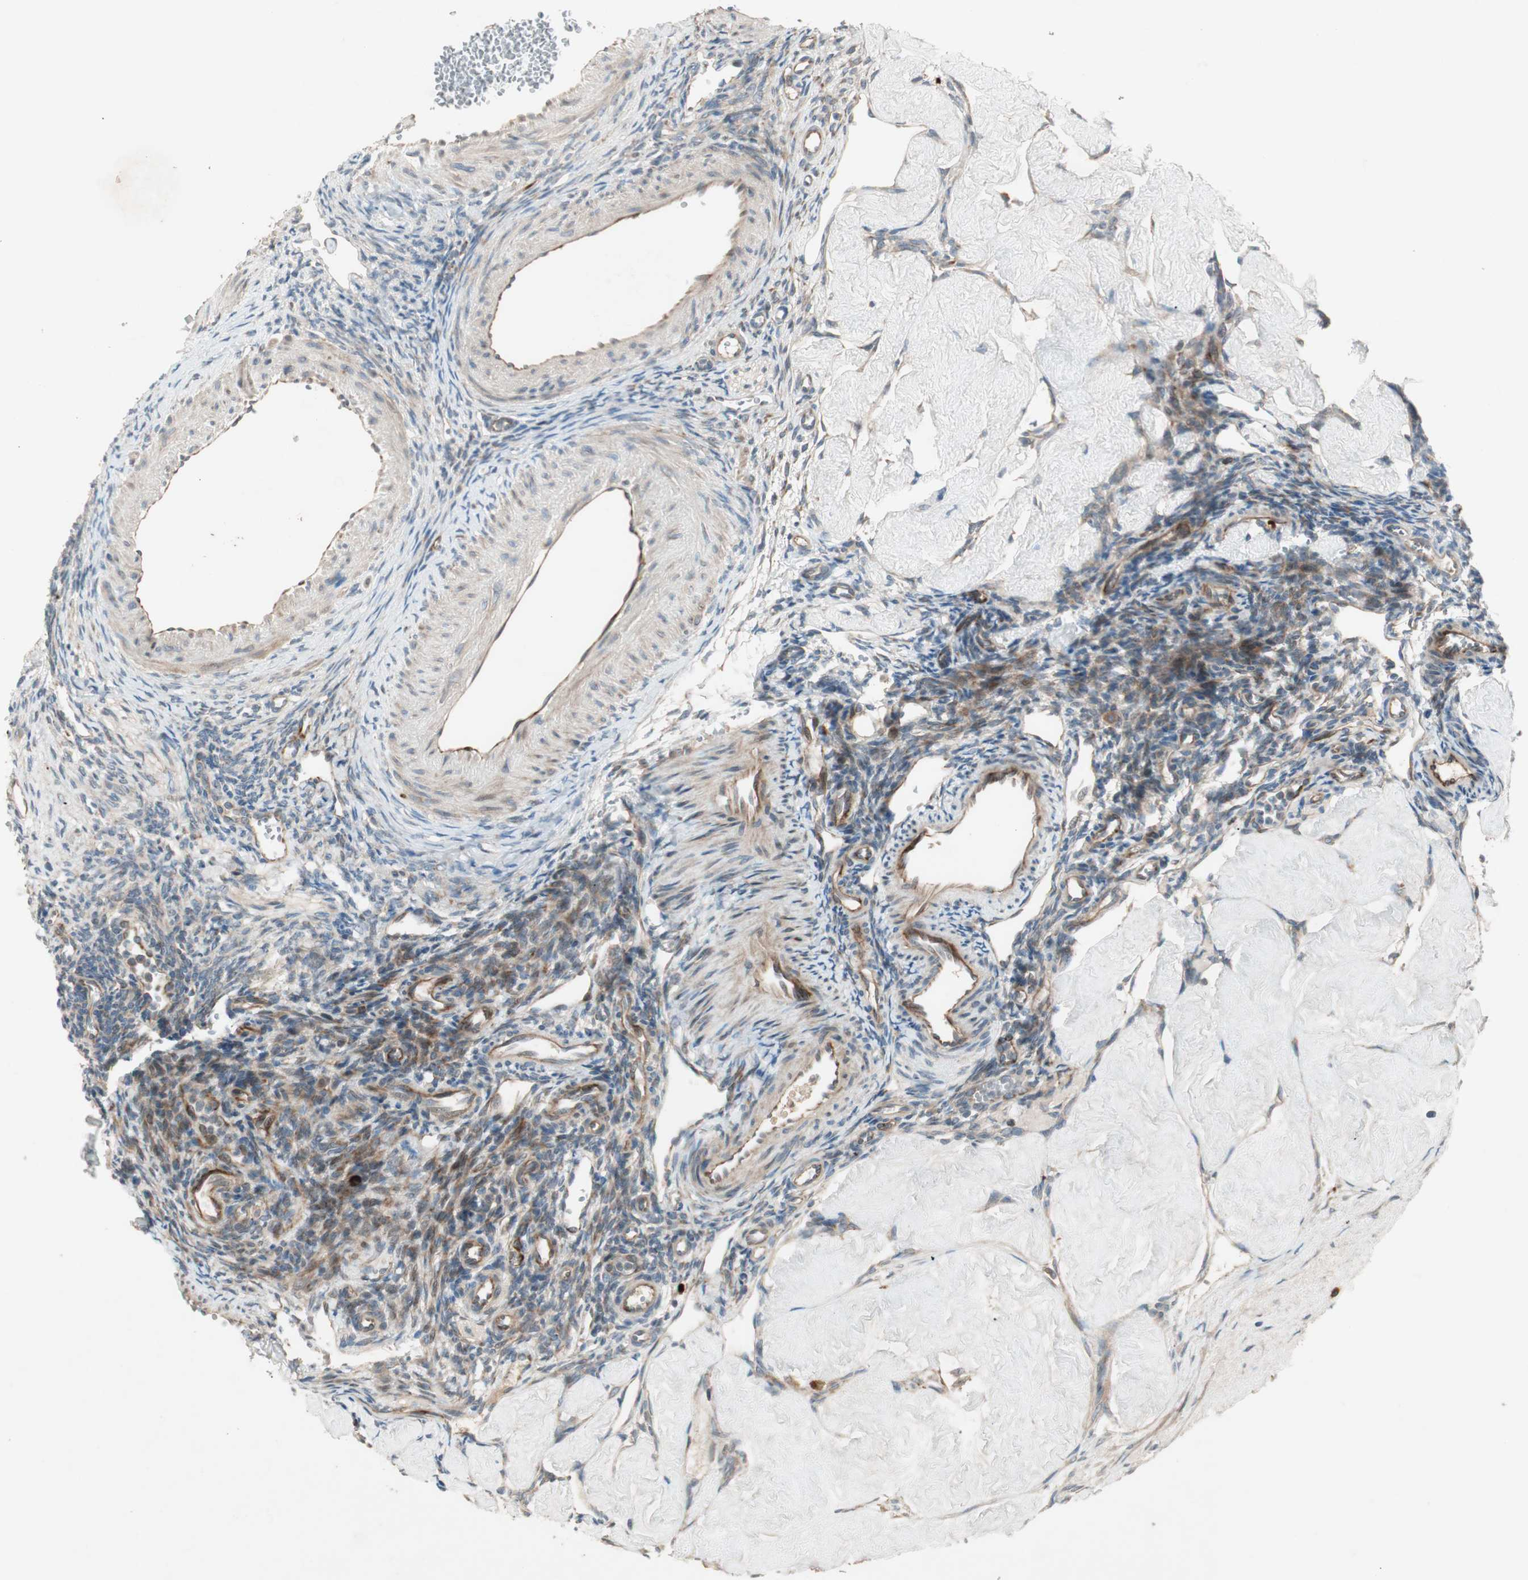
{"staining": {"intensity": "moderate", "quantity": "25%-75%", "location": "cytoplasmic/membranous"}, "tissue": "ovary", "cell_type": "Ovarian stroma cells", "image_type": "normal", "snomed": [{"axis": "morphology", "description": "Normal tissue, NOS"}, {"axis": "topography", "description": "Ovary"}], "caption": "Approximately 25%-75% of ovarian stroma cells in normal human ovary show moderate cytoplasmic/membranous protein staining as visualized by brown immunohistochemical staining.", "gene": "APOO", "patient": {"sex": "female", "age": 33}}